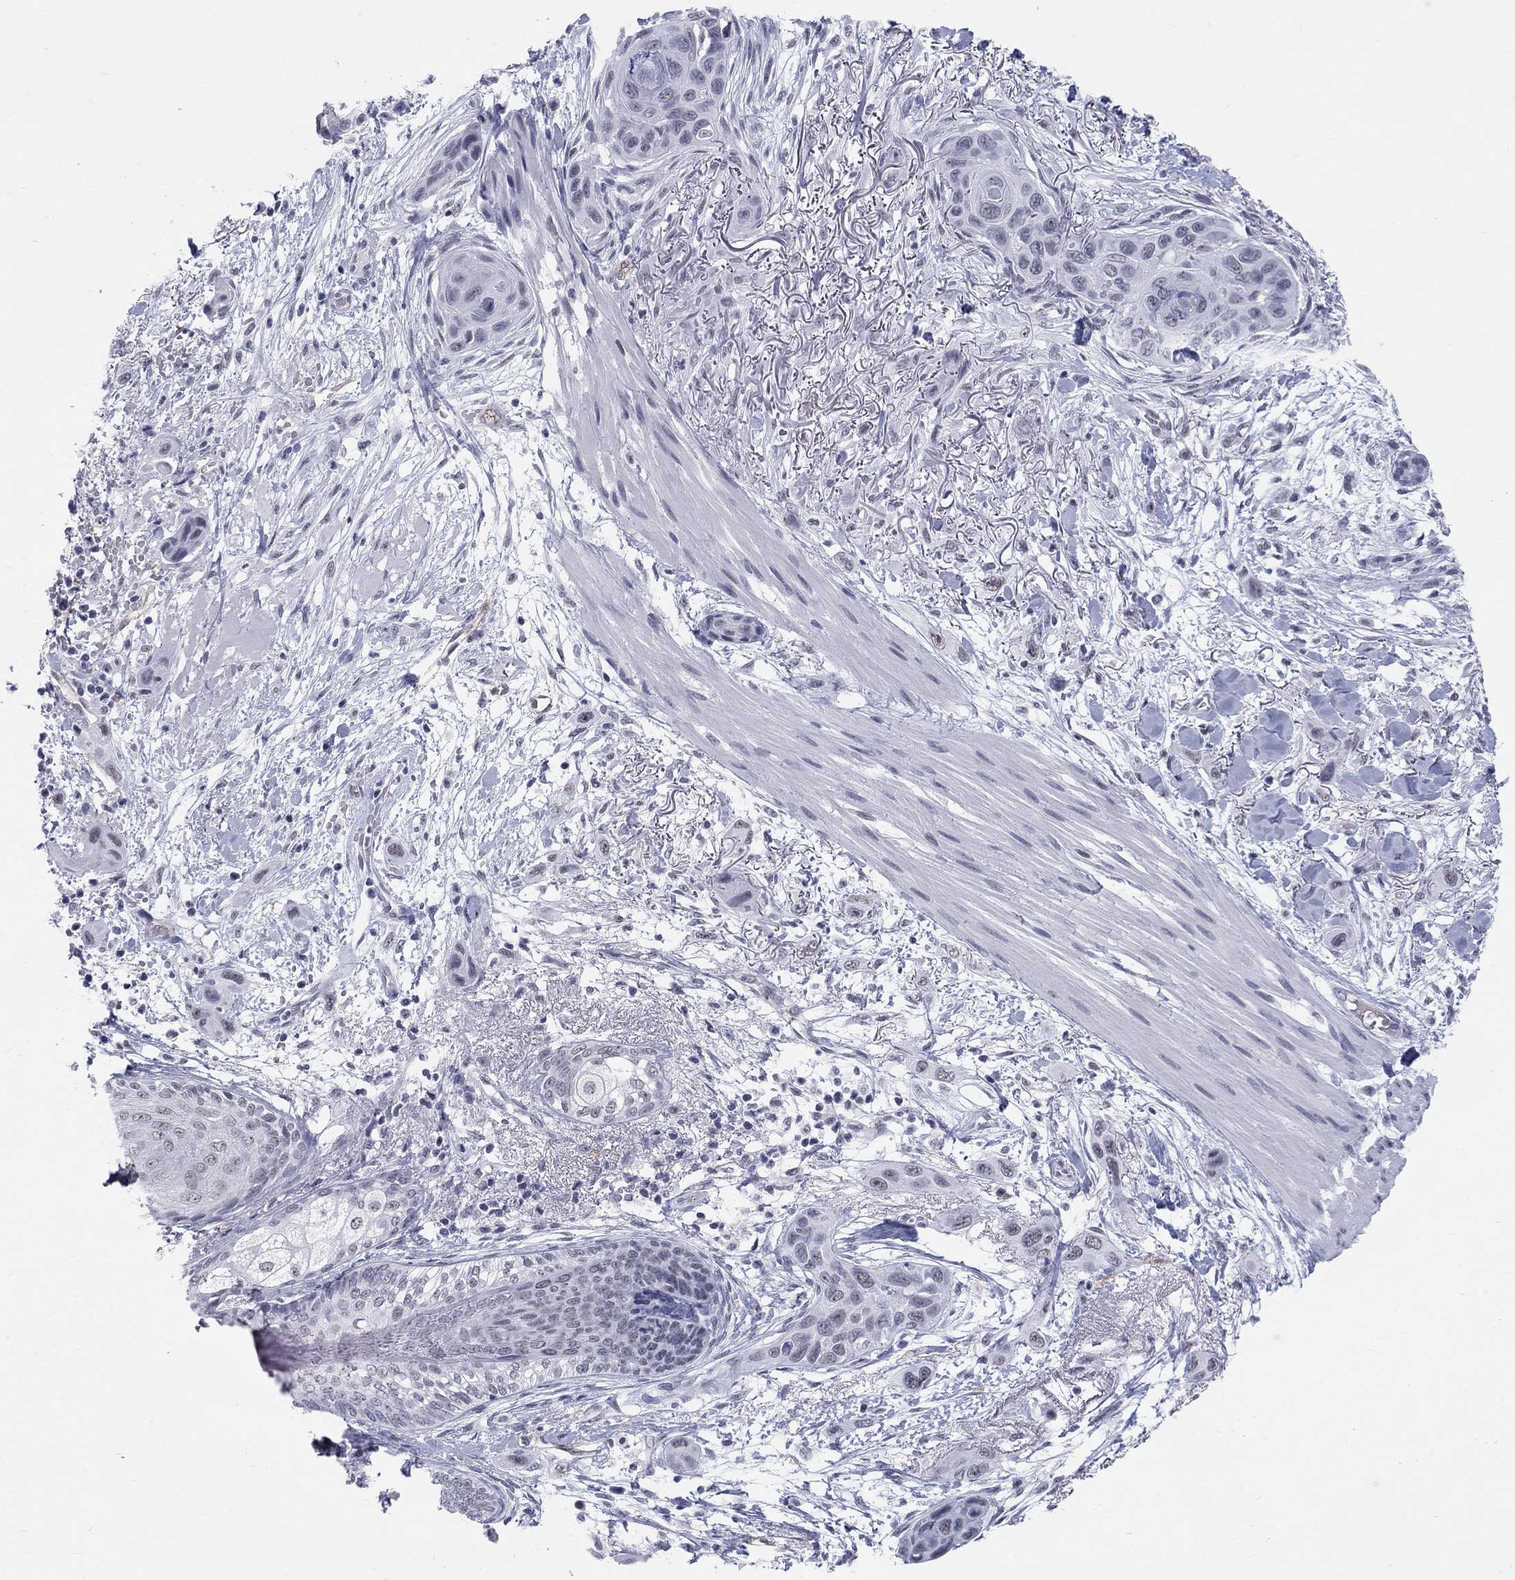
{"staining": {"intensity": "negative", "quantity": "none", "location": "none"}, "tissue": "skin cancer", "cell_type": "Tumor cells", "image_type": "cancer", "snomed": [{"axis": "morphology", "description": "Squamous cell carcinoma, NOS"}, {"axis": "topography", "description": "Skin"}], "caption": "Squamous cell carcinoma (skin) stained for a protein using immunohistochemistry (IHC) exhibits no expression tumor cells.", "gene": "DMTN", "patient": {"sex": "male", "age": 79}}